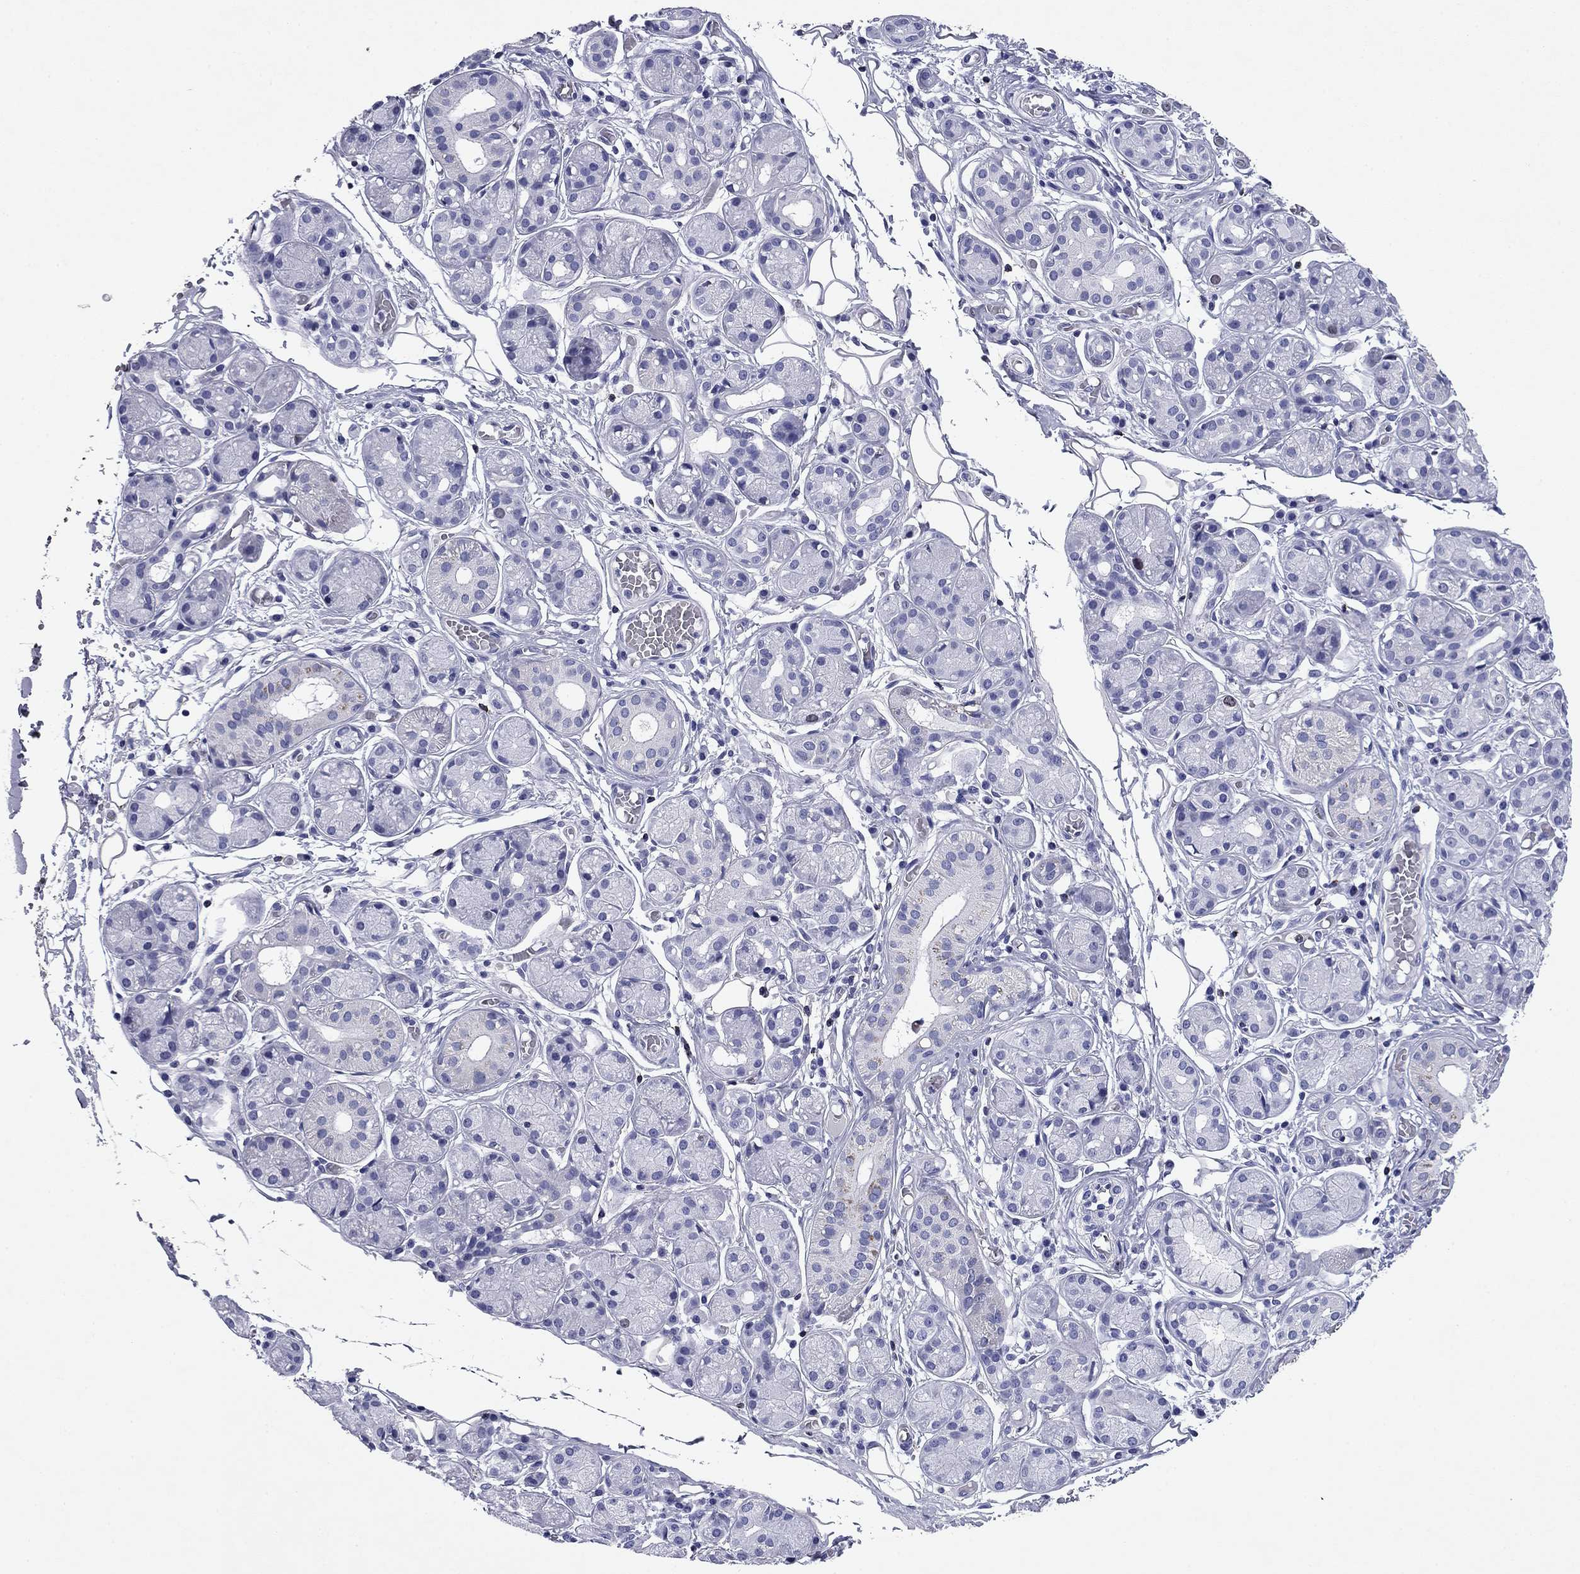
{"staining": {"intensity": "negative", "quantity": "none", "location": "none"}, "tissue": "salivary gland", "cell_type": "Glandular cells", "image_type": "normal", "snomed": [{"axis": "morphology", "description": "Normal tissue, NOS"}, {"axis": "topography", "description": "Salivary gland"}, {"axis": "topography", "description": "Peripheral nerve tissue"}], "caption": "The image exhibits no staining of glandular cells in normal salivary gland.", "gene": "GZMK", "patient": {"sex": "male", "age": 71}}